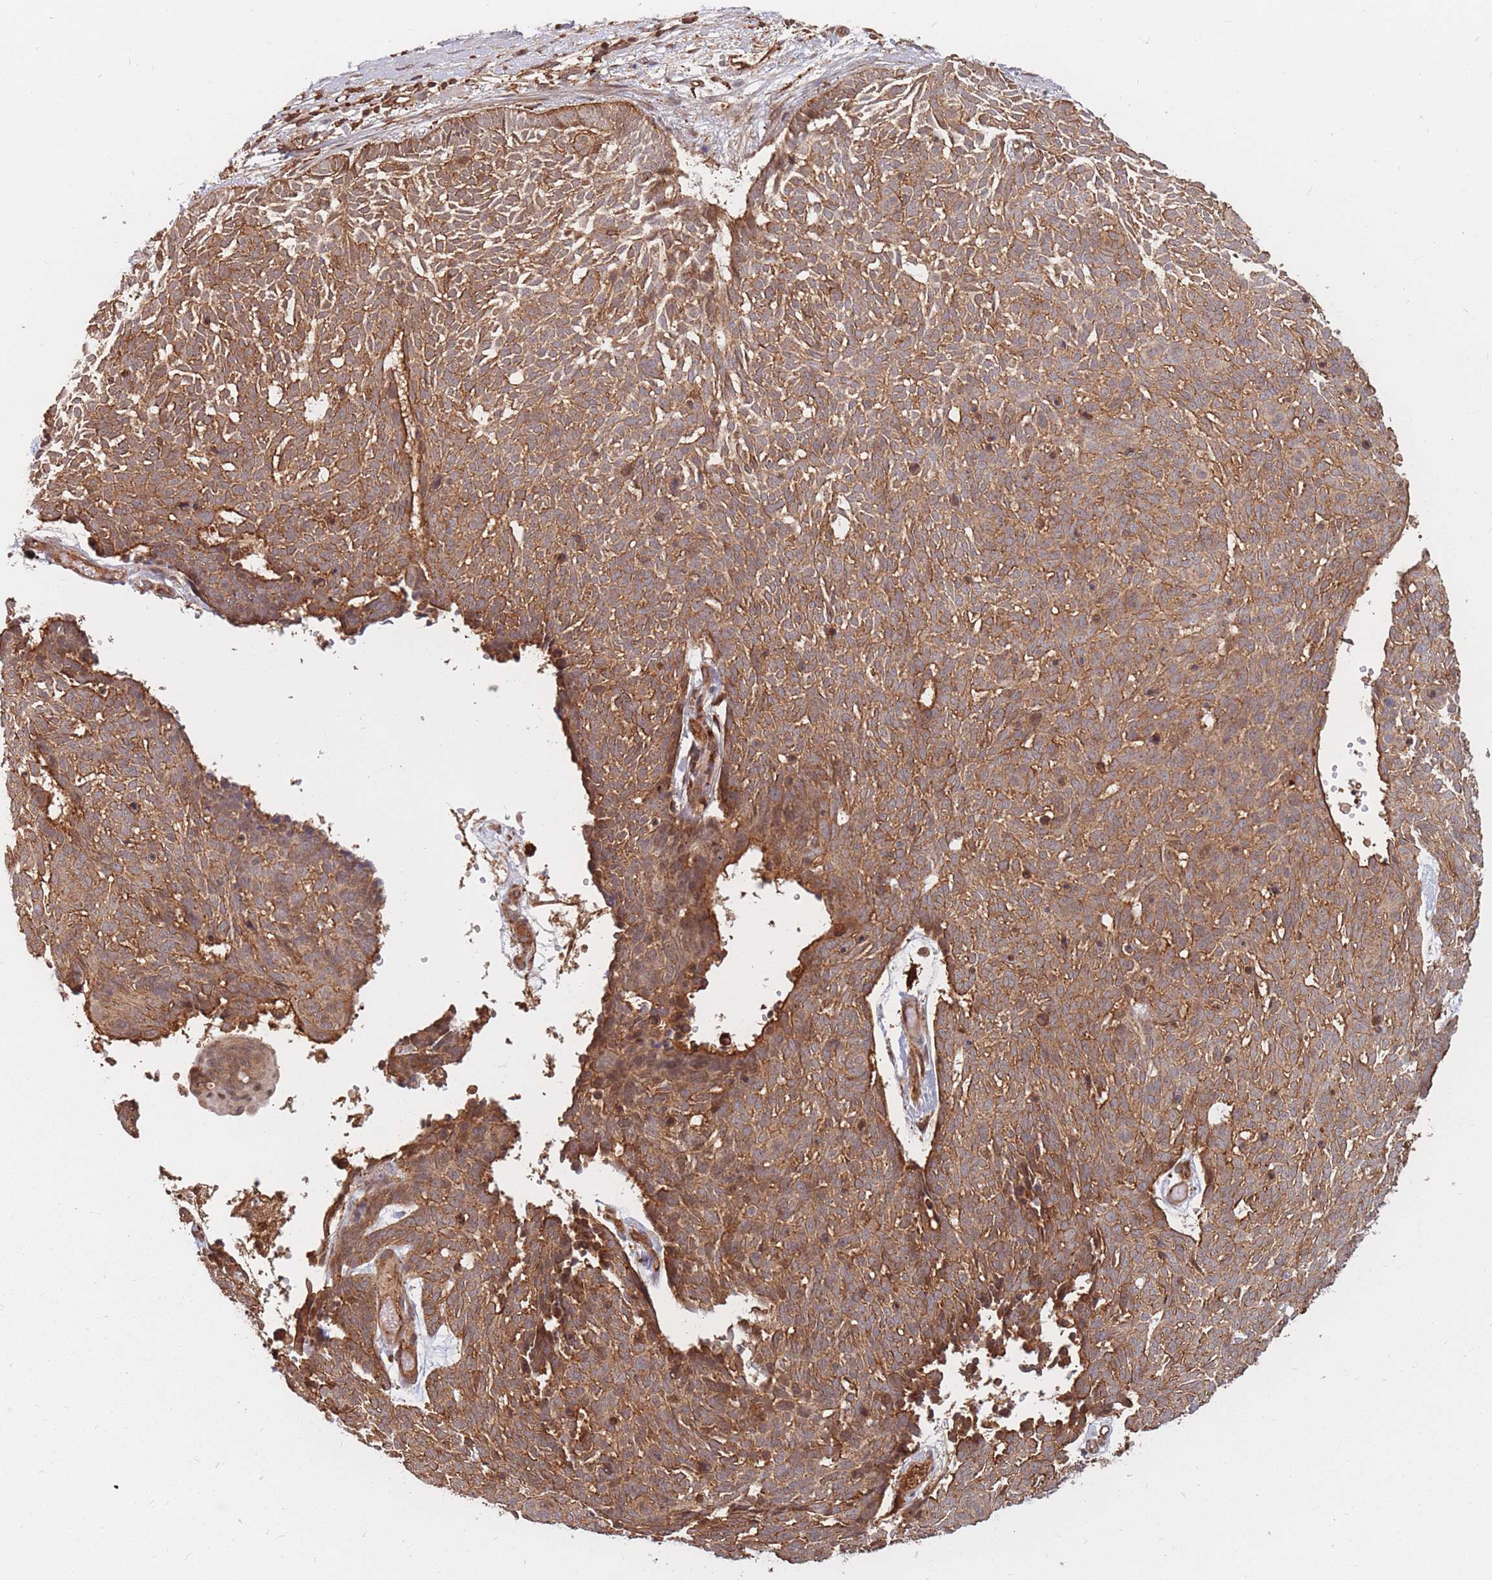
{"staining": {"intensity": "moderate", "quantity": ">75%", "location": "cytoplasmic/membranous"}, "tissue": "skin cancer", "cell_type": "Tumor cells", "image_type": "cancer", "snomed": [{"axis": "morphology", "description": "Basal cell carcinoma"}, {"axis": "topography", "description": "Skin"}], "caption": "Skin basal cell carcinoma stained for a protein (brown) demonstrates moderate cytoplasmic/membranous positive staining in approximately >75% of tumor cells.", "gene": "RASSF2", "patient": {"sex": "male", "age": 61}}